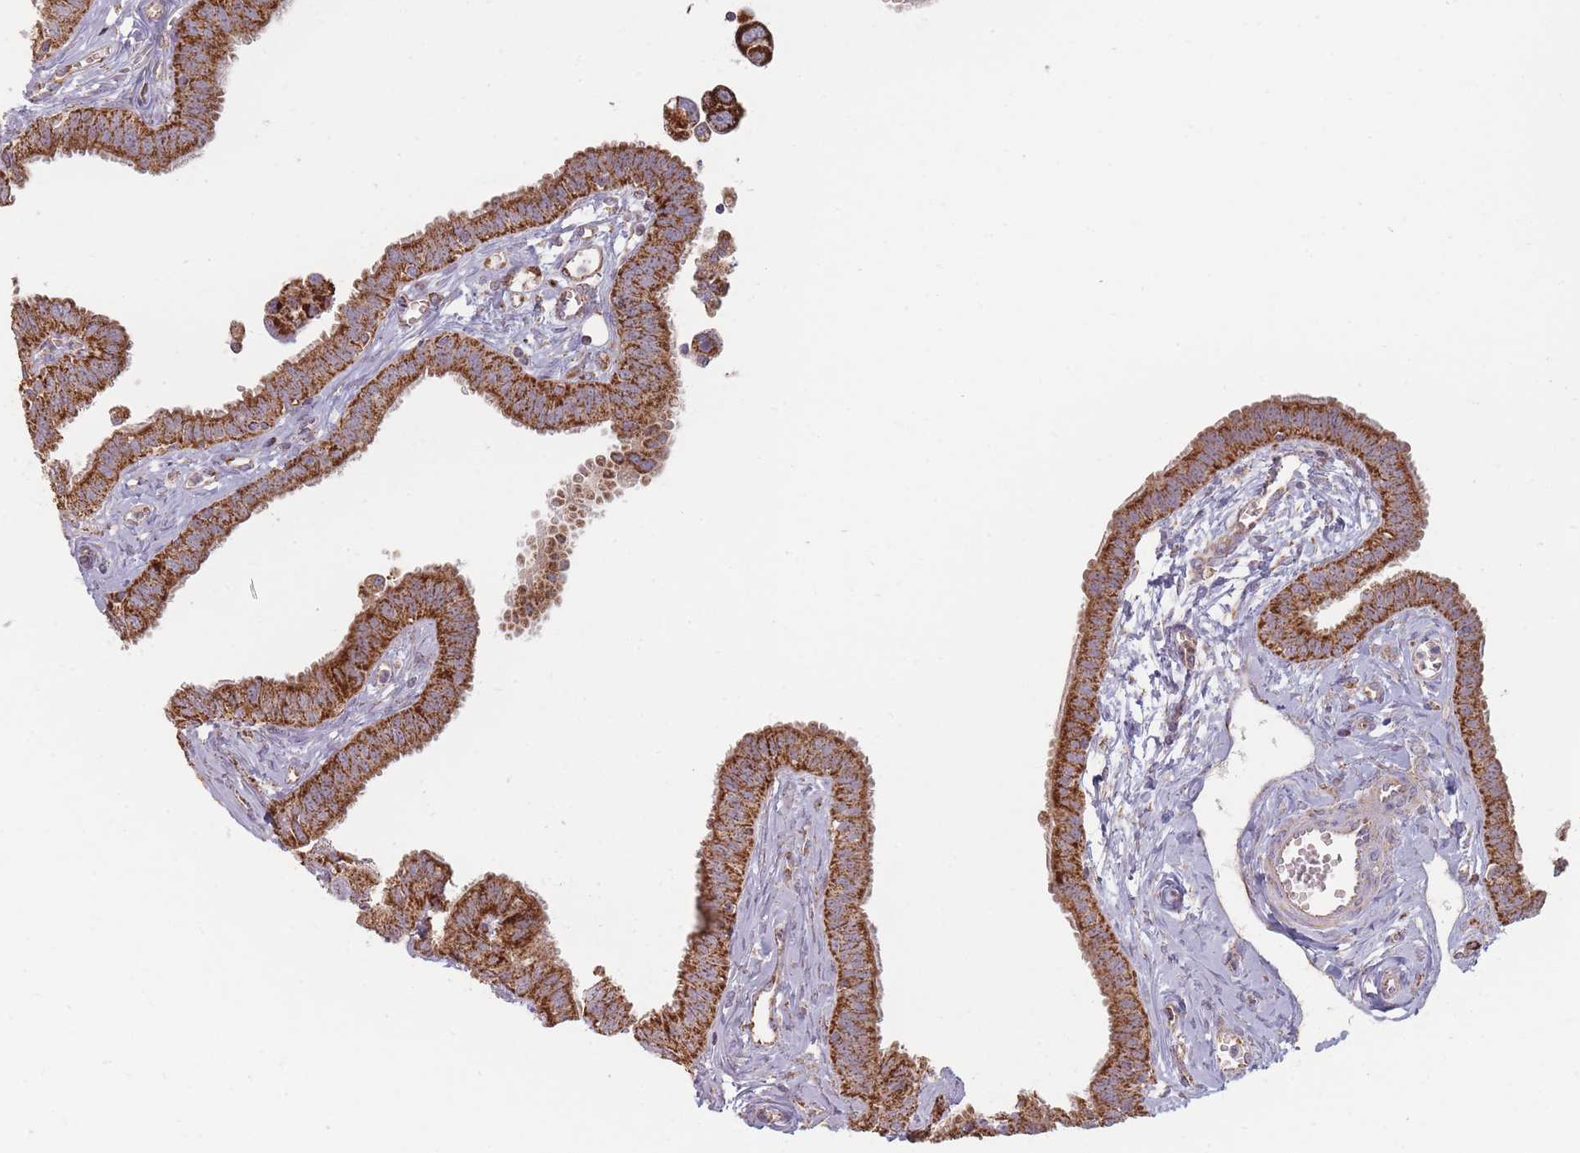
{"staining": {"intensity": "strong", "quantity": ">75%", "location": "cytoplasmic/membranous"}, "tissue": "fallopian tube", "cell_type": "Glandular cells", "image_type": "normal", "snomed": [{"axis": "morphology", "description": "Normal tissue, NOS"}, {"axis": "morphology", "description": "Carcinoma, NOS"}, {"axis": "topography", "description": "Fallopian tube"}, {"axis": "topography", "description": "Ovary"}], "caption": "This image exhibits IHC staining of benign fallopian tube, with high strong cytoplasmic/membranous staining in approximately >75% of glandular cells.", "gene": "ESRP2", "patient": {"sex": "female", "age": 59}}